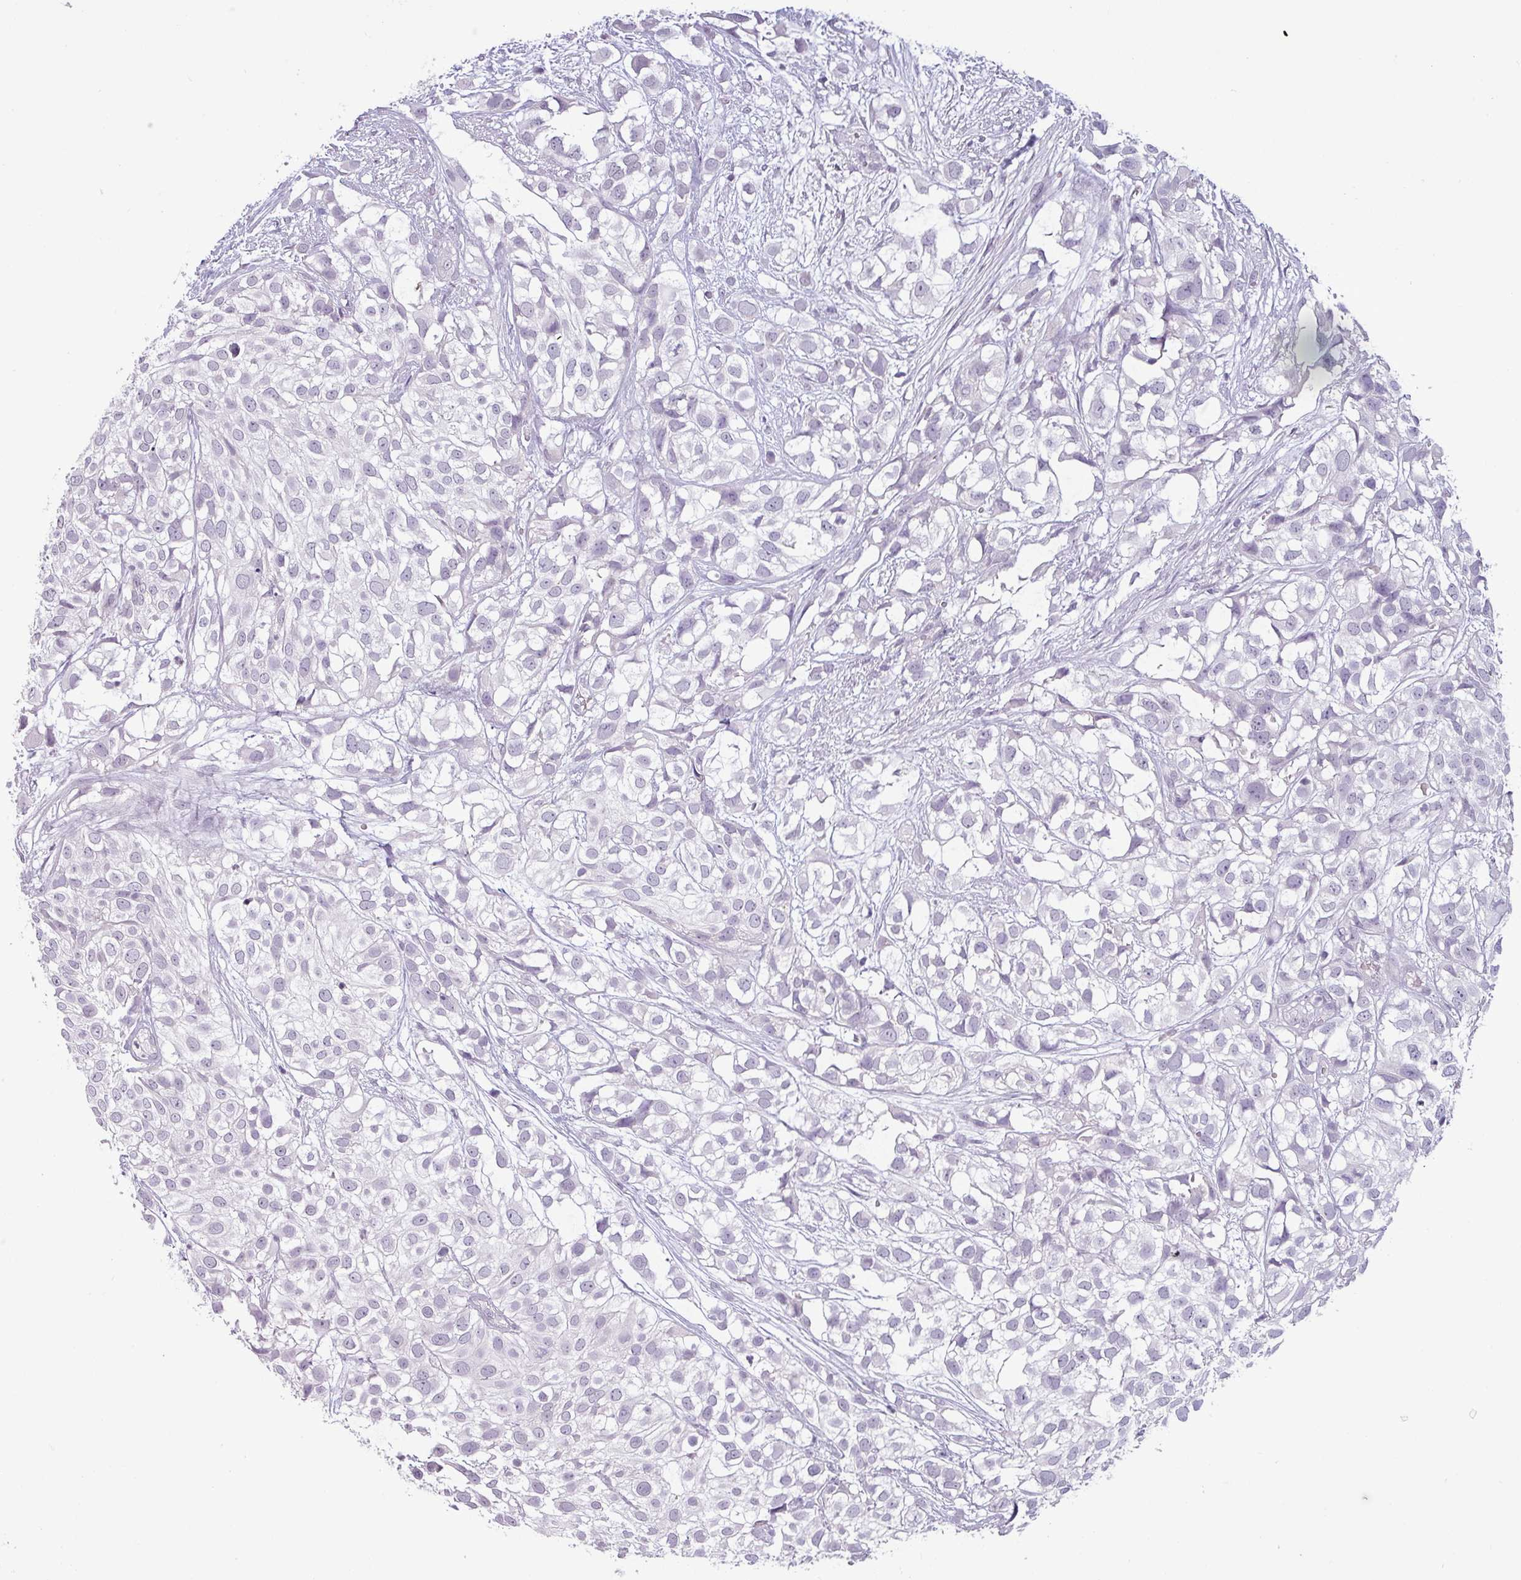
{"staining": {"intensity": "negative", "quantity": "none", "location": "none"}, "tissue": "urothelial cancer", "cell_type": "Tumor cells", "image_type": "cancer", "snomed": [{"axis": "morphology", "description": "Urothelial carcinoma, High grade"}, {"axis": "topography", "description": "Urinary bladder"}], "caption": "High magnification brightfield microscopy of high-grade urothelial carcinoma stained with DAB (3,3'-diaminobenzidine) (brown) and counterstained with hematoxylin (blue): tumor cells show no significant expression.", "gene": "SLC26A9", "patient": {"sex": "male", "age": 56}}